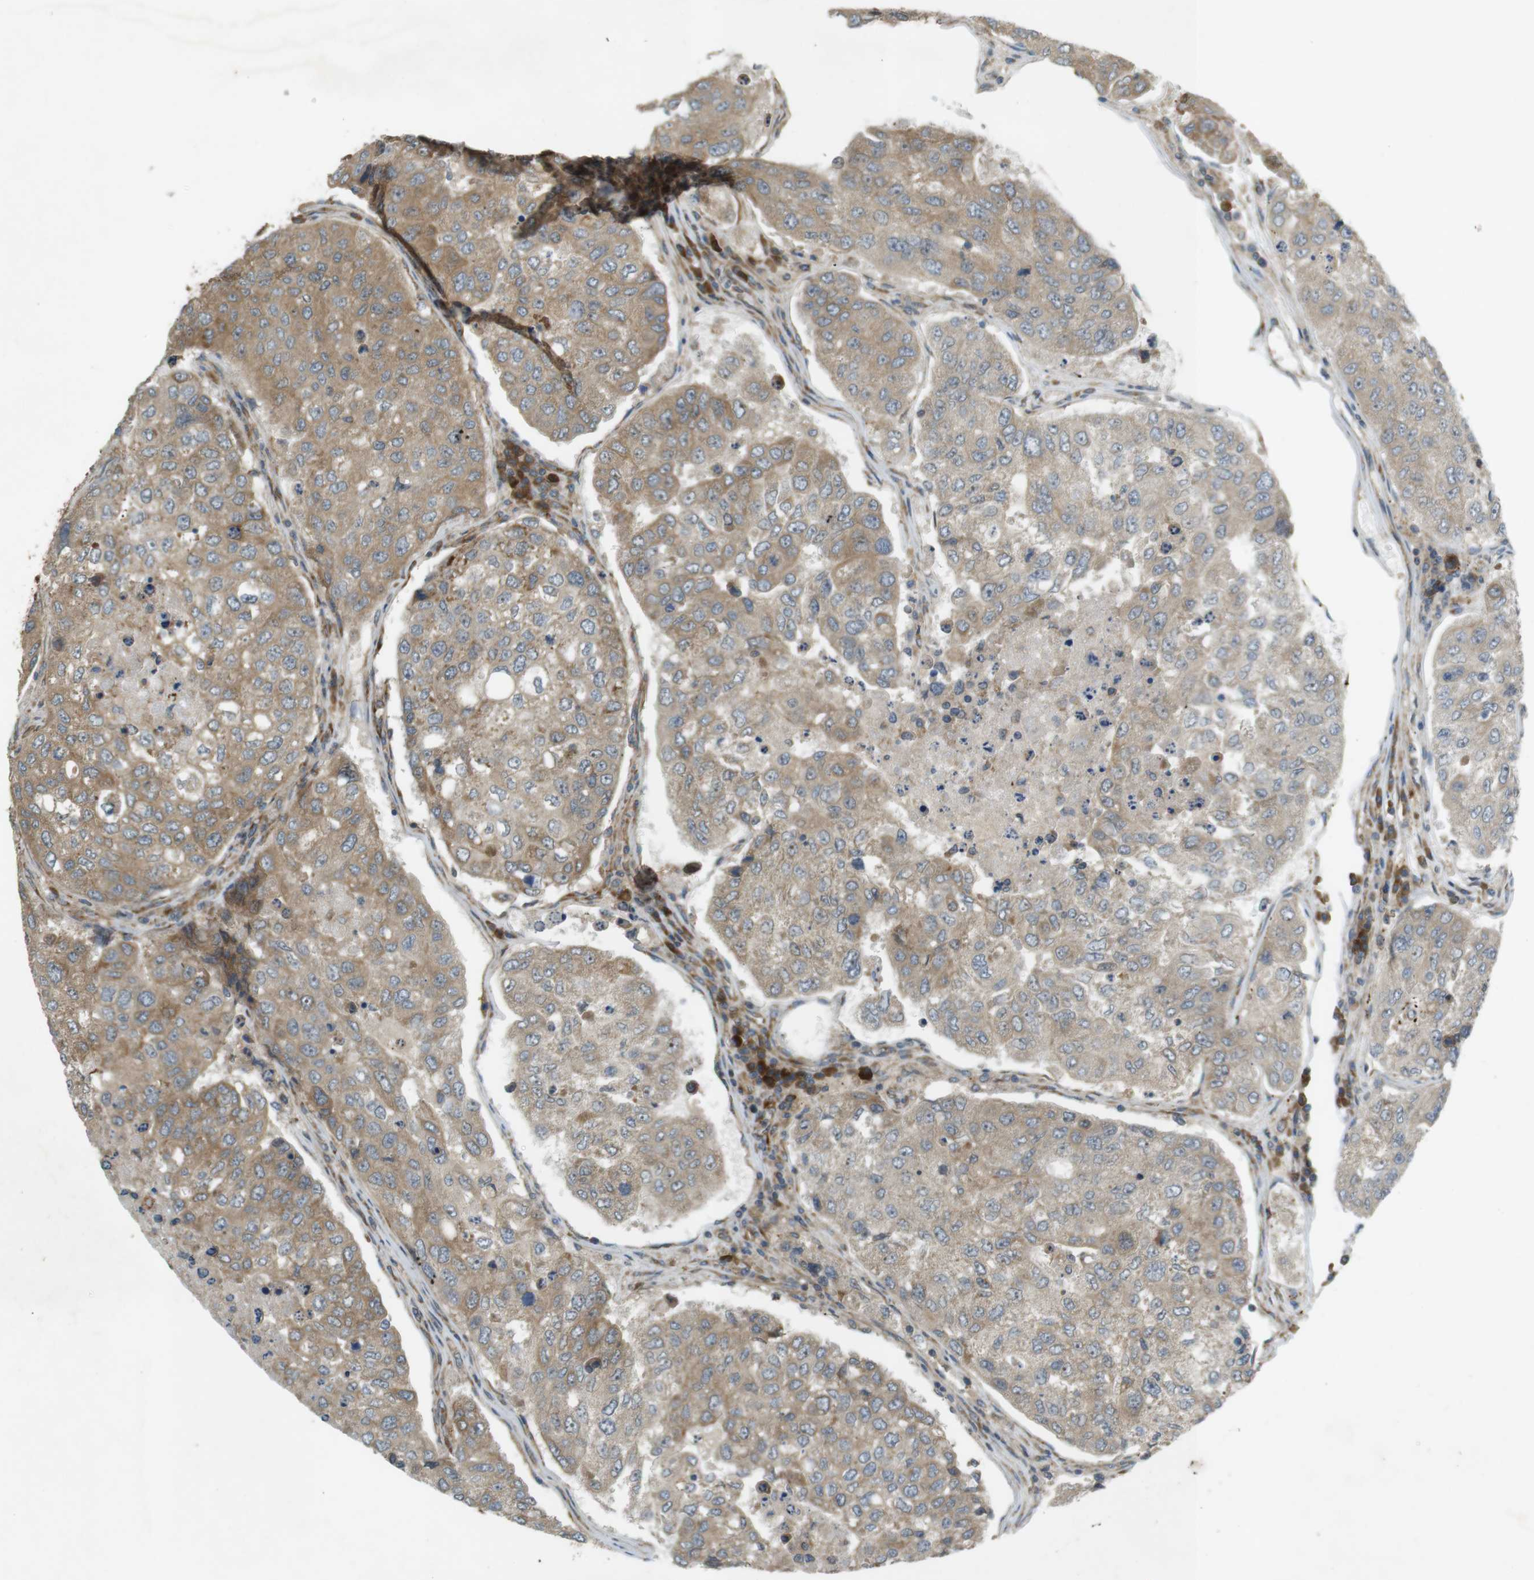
{"staining": {"intensity": "weak", "quantity": ">75%", "location": "cytoplasmic/membranous"}, "tissue": "urothelial cancer", "cell_type": "Tumor cells", "image_type": "cancer", "snomed": [{"axis": "morphology", "description": "Urothelial carcinoma, High grade"}, {"axis": "topography", "description": "Lymph node"}, {"axis": "topography", "description": "Urinary bladder"}], "caption": "Brown immunohistochemical staining in human urothelial carcinoma (high-grade) reveals weak cytoplasmic/membranous expression in approximately >75% of tumor cells.", "gene": "SLC41A1", "patient": {"sex": "male", "age": 51}}